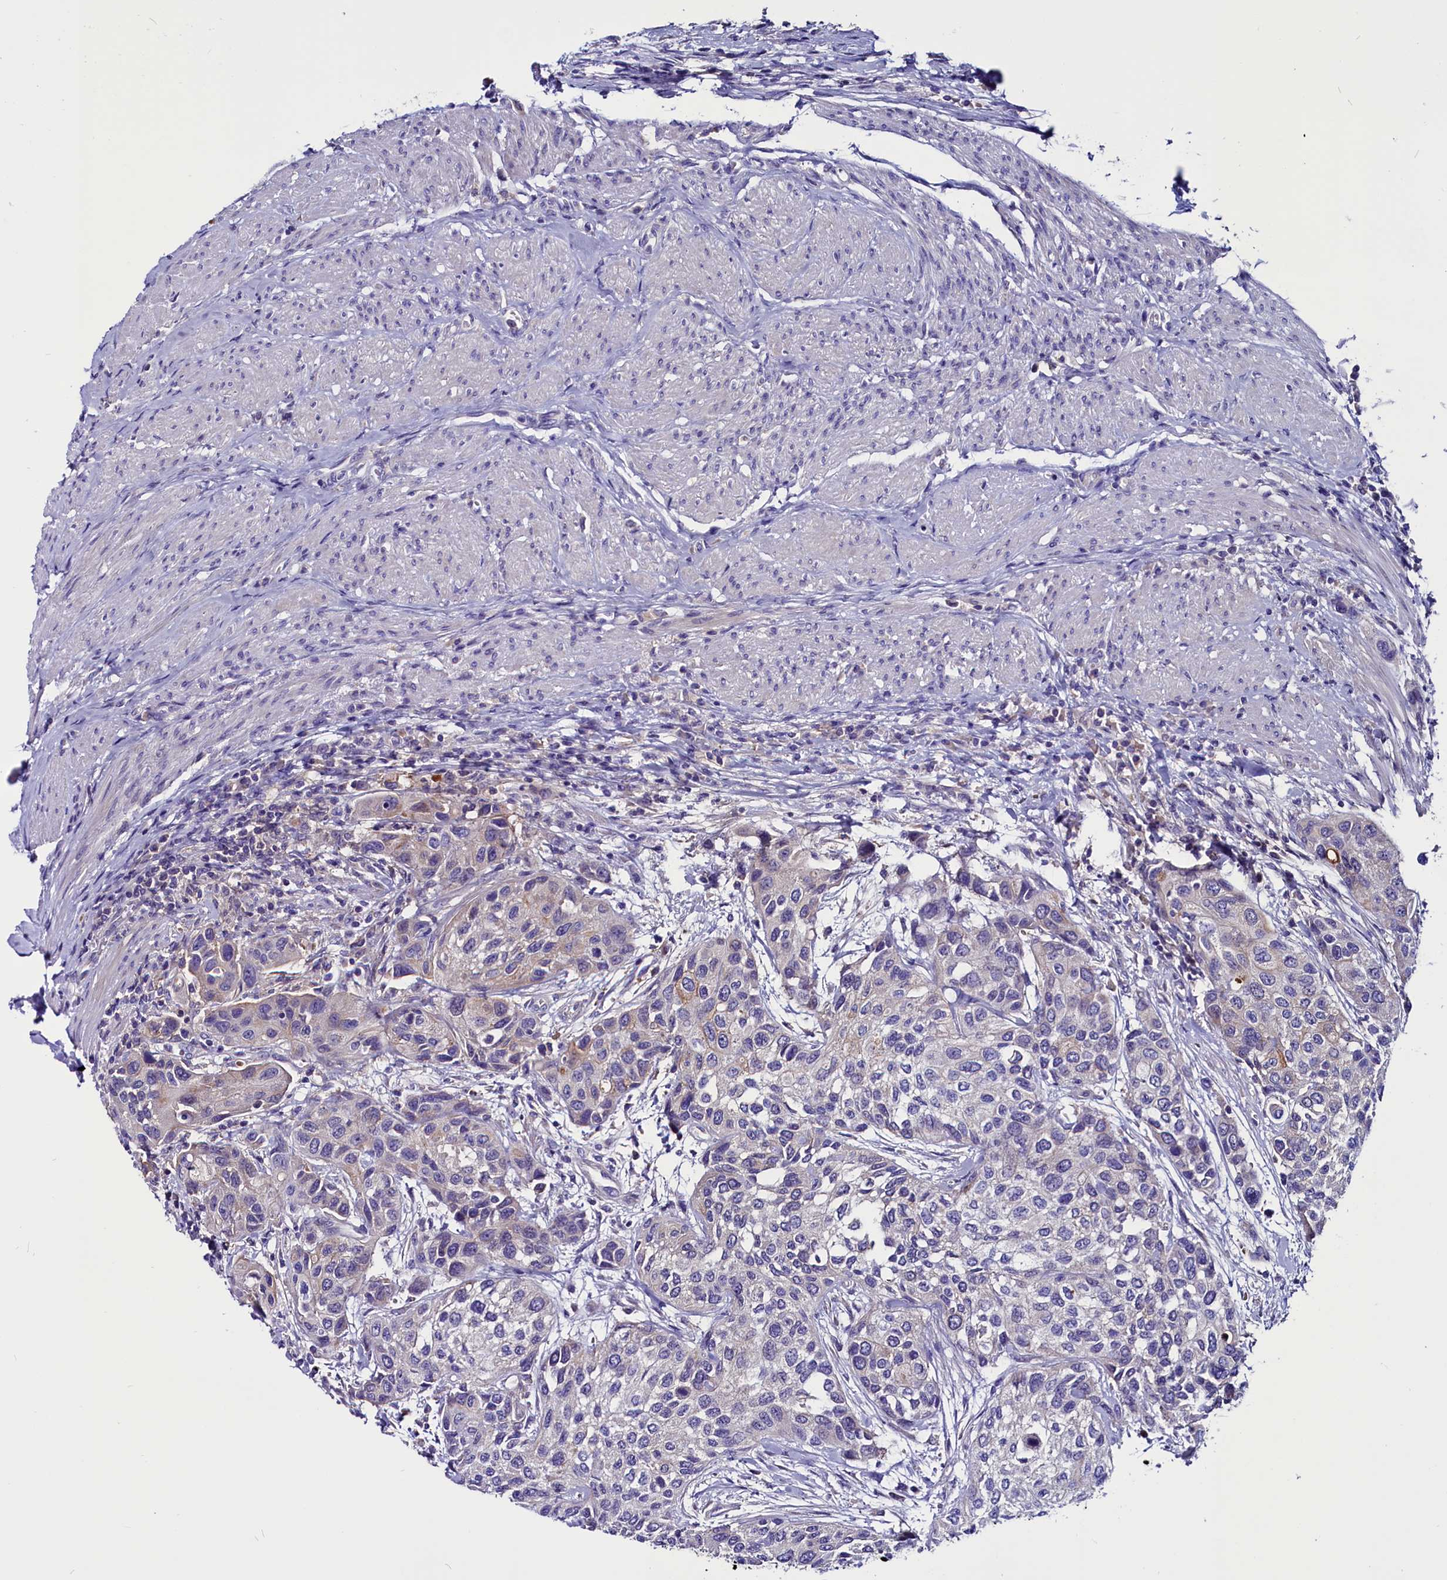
{"staining": {"intensity": "negative", "quantity": "none", "location": "none"}, "tissue": "urothelial cancer", "cell_type": "Tumor cells", "image_type": "cancer", "snomed": [{"axis": "morphology", "description": "Normal tissue, NOS"}, {"axis": "morphology", "description": "Urothelial carcinoma, High grade"}, {"axis": "topography", "description": "Vascular tissue"}, {"axis": "topography", "description": "Urinary bladder"}], "caption": "IHC histopathology image of neoplastic tissue: human urothelial cancer stained with DAB reveals no significant protein positivity in tumor cells.", "gene": "CCBE1", "patient": {"sex": "female", "age": 56}}